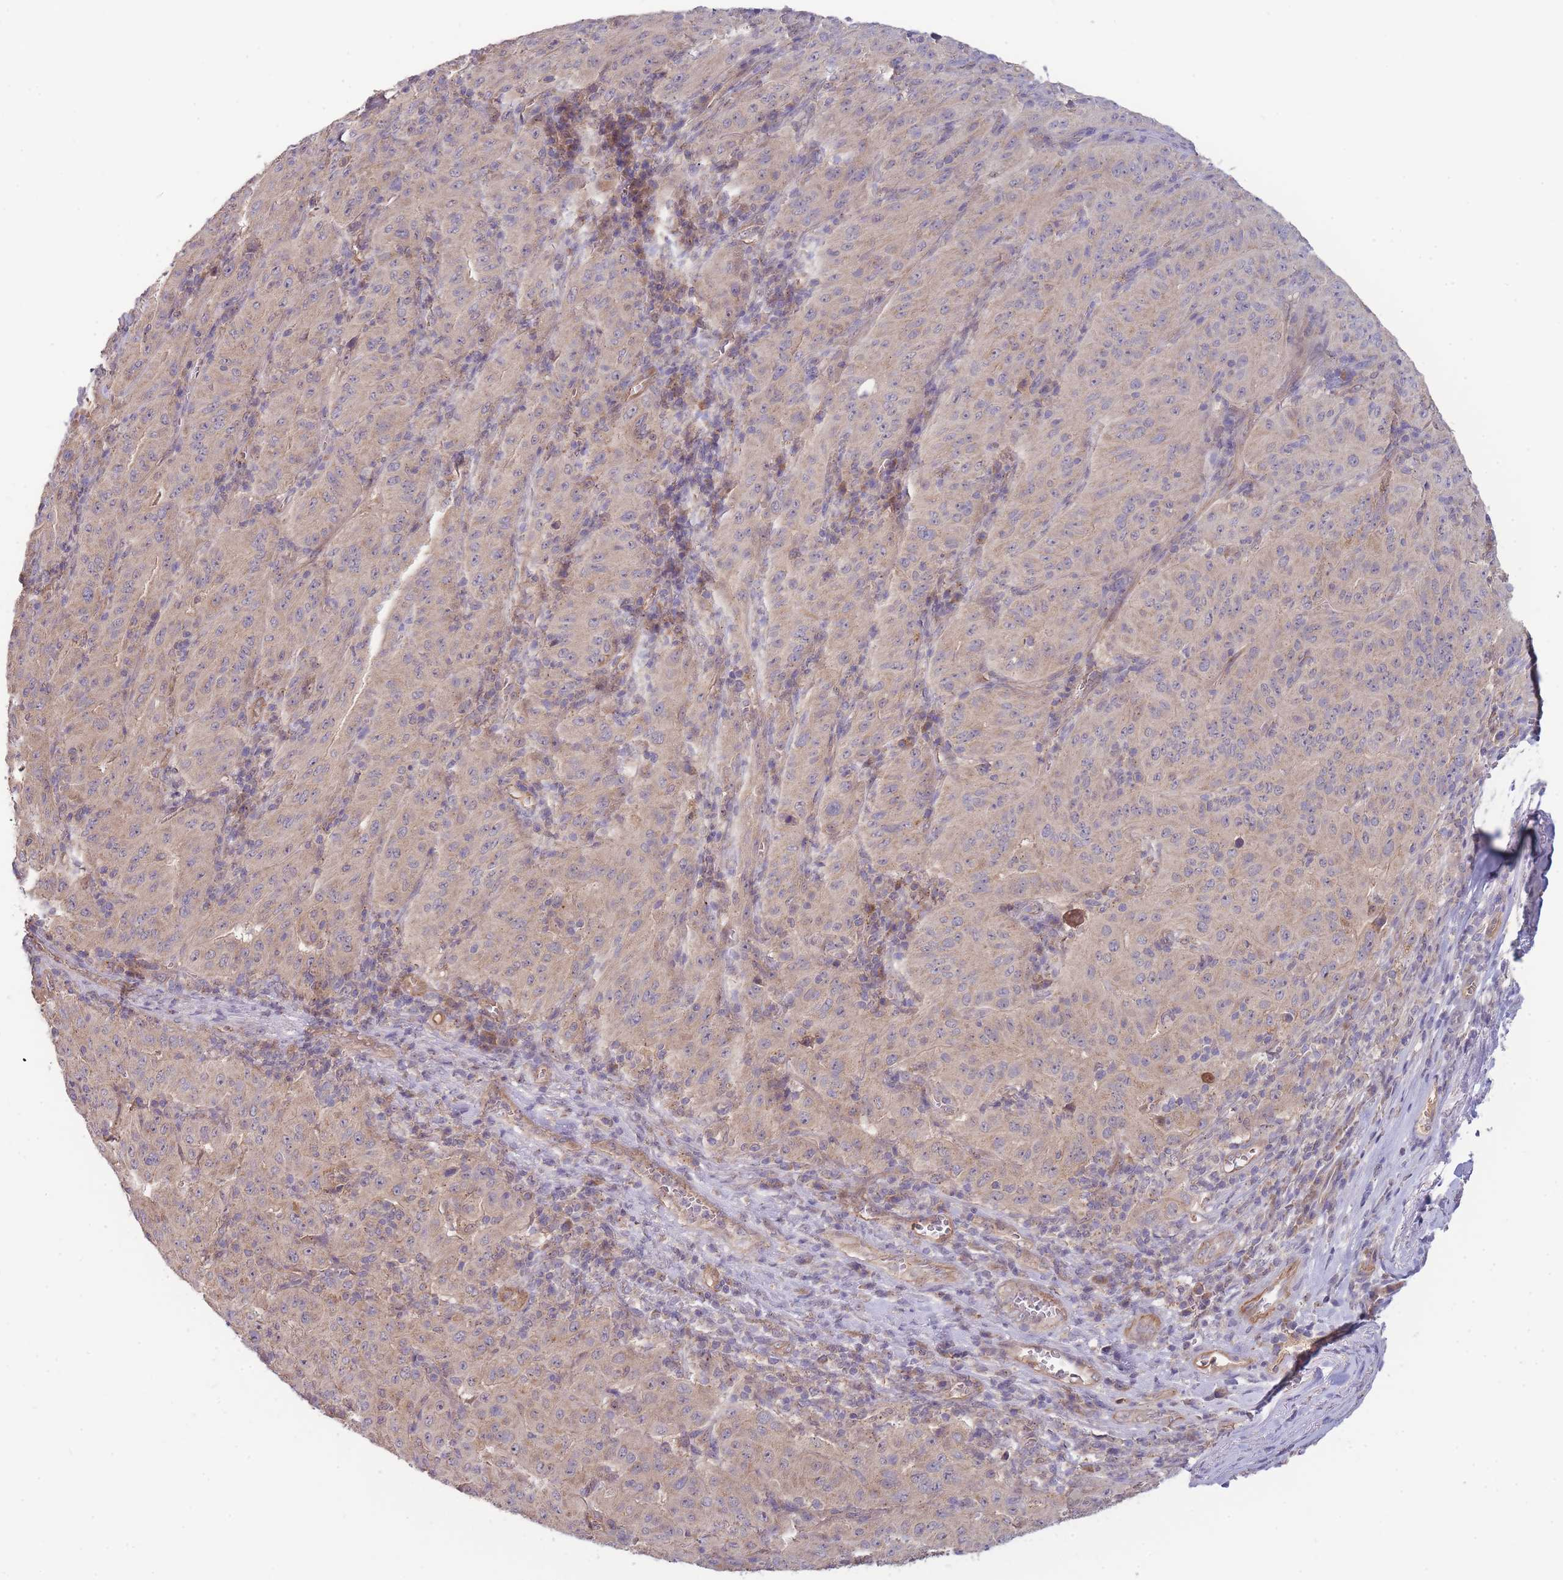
{"staining": {"intensity": "negative", "quantity": "none", "location": "none"}, "tissue": "pancreatic cancer", "cell_type": "Tumor cells", "image_type": "cancer", "snomed": [{"axis": "morphology", "description": "Adenocarcinoma, NOS"}, {"axis": "topography", "description": "Pancreas"}], "caption": "Tumor cells show no significant protein expression in pancreatic adenocarcinoma.", "gene": "NDUFAF5", "patient": {"sex": "male", "age": 63}}